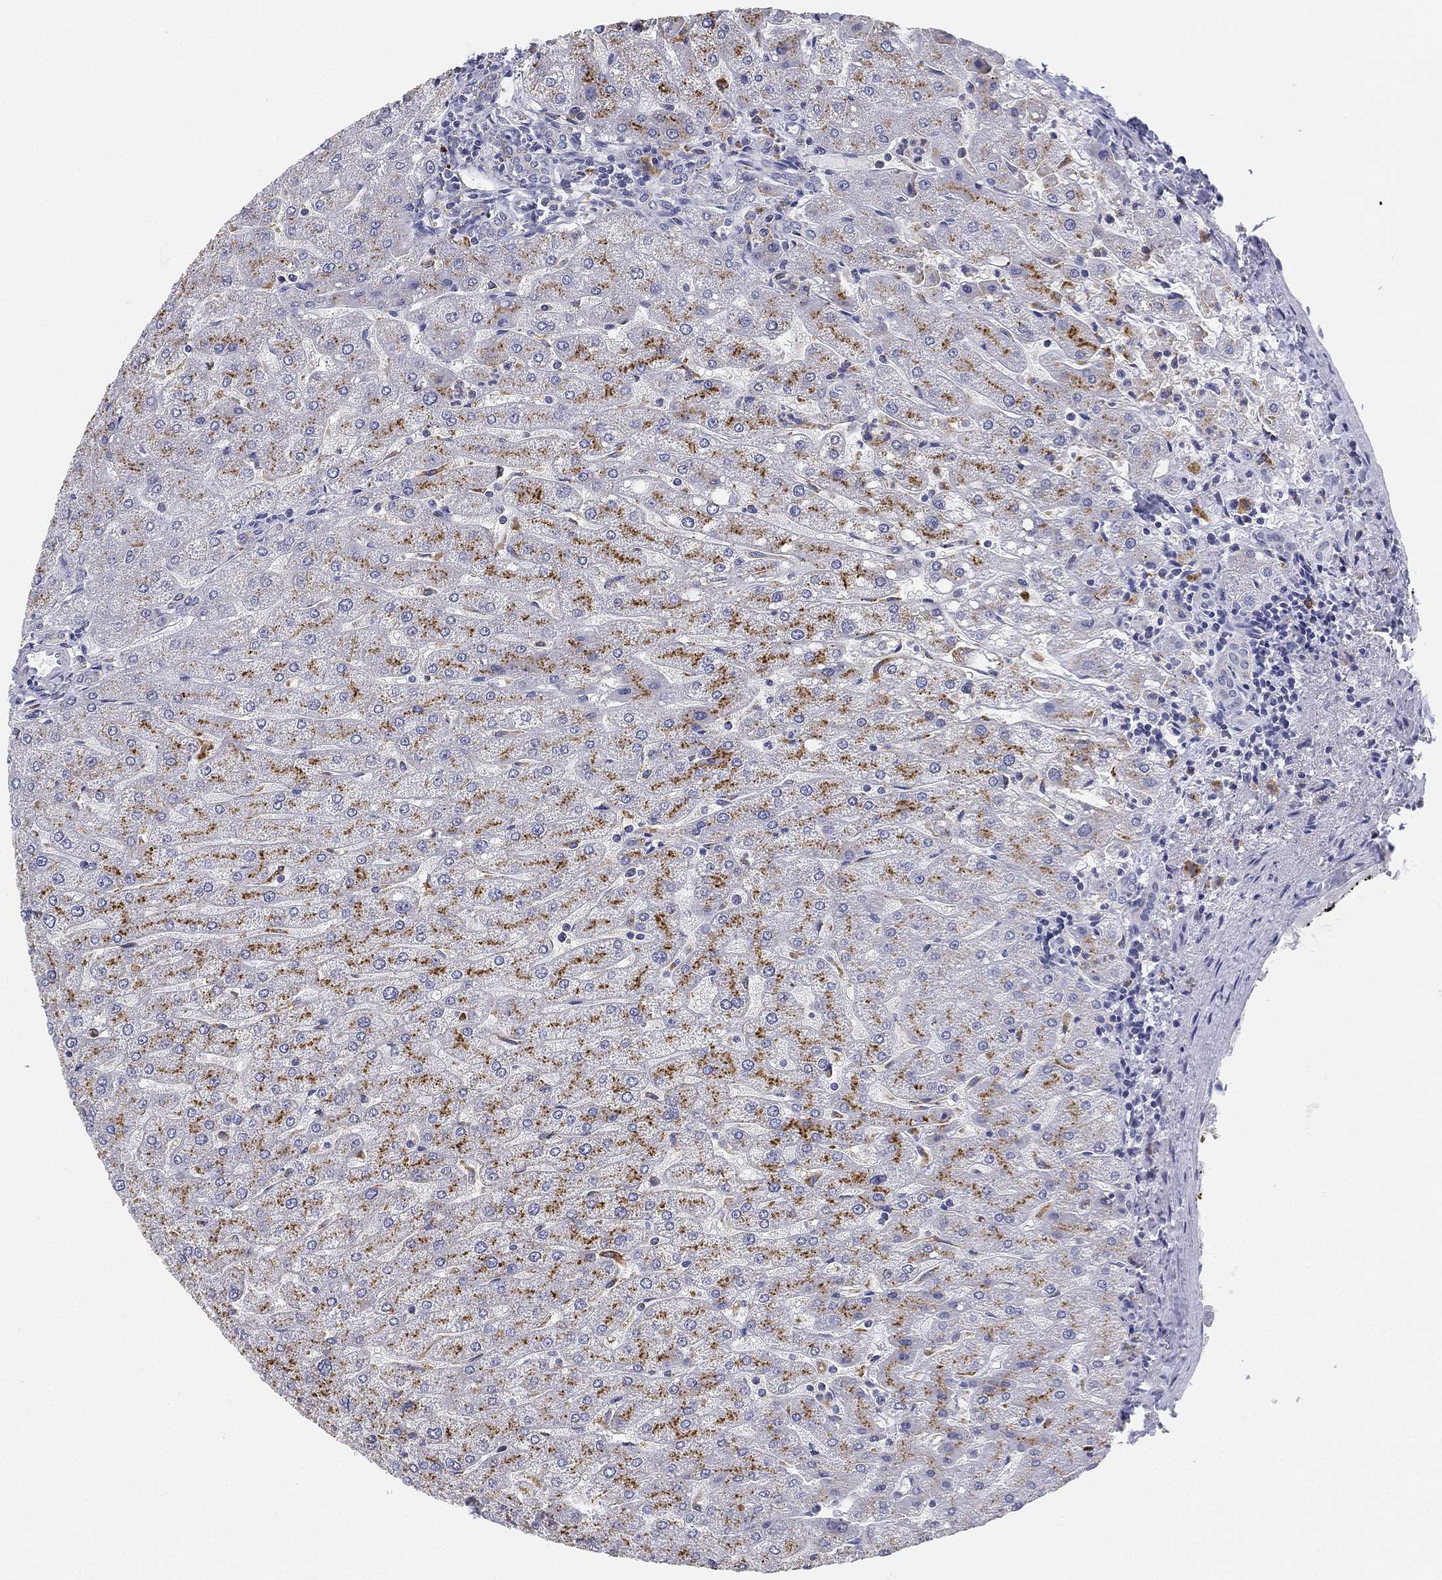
{"staining": {"intensity": "negative", "quantity": "none", "location": "none"}, "tissue": "liver", "cell_type": "Cholangiocytes", "image_type": "normal", "snomed": [{"axis": "morphology", "description": "Normal tissue, NOS"}, {"axis": "topography", "description": "Liver"}], "caption": "IHC of unremarkable human liver exhibits no expression in cholangiocytes.", "gene": "NPC2", "patient": {"sex": "male", "age": 67}}